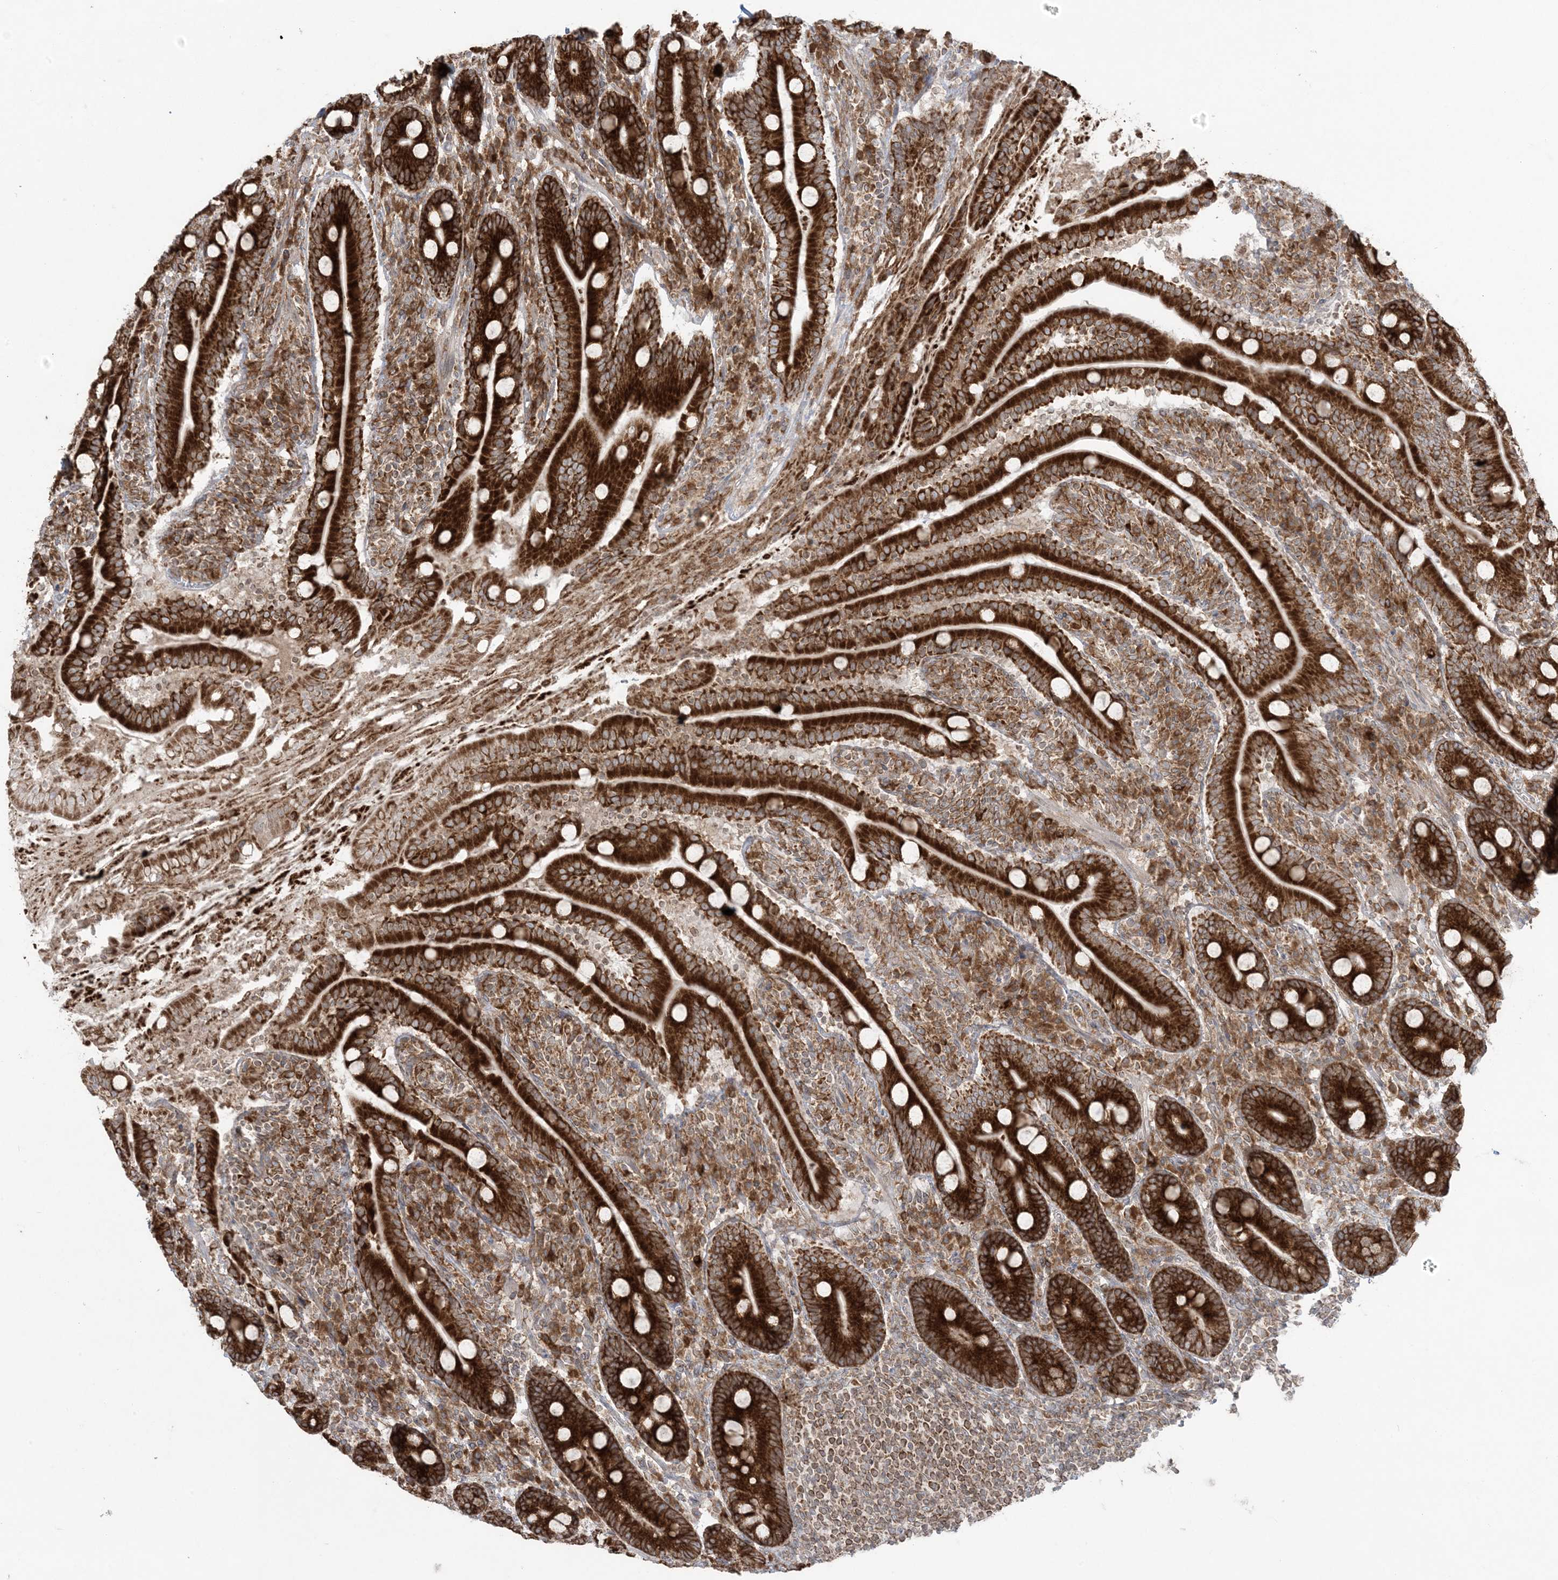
{"staining": {"intensity": "strong", "quantity": ">75%", "location": "cytoplasmic/membranous"}, "tissue": "duodenum", "cell_type": "Glandular cells", "image_type": "normal", "snomed": [{"axis": "morphology", "description": "Normal tissue, NOS"}, {"axis": "topography", "description": "Duodenum"}], "caption": "This micrograph reveals immunohistochemistry (IHC) staining of unremarkable human duodenum, with high strong cytoplasmic/membranous staining in about >75% of glandular cells.", "gene": "UBXN4", "patient": {"sex": "male", "age": 35}}